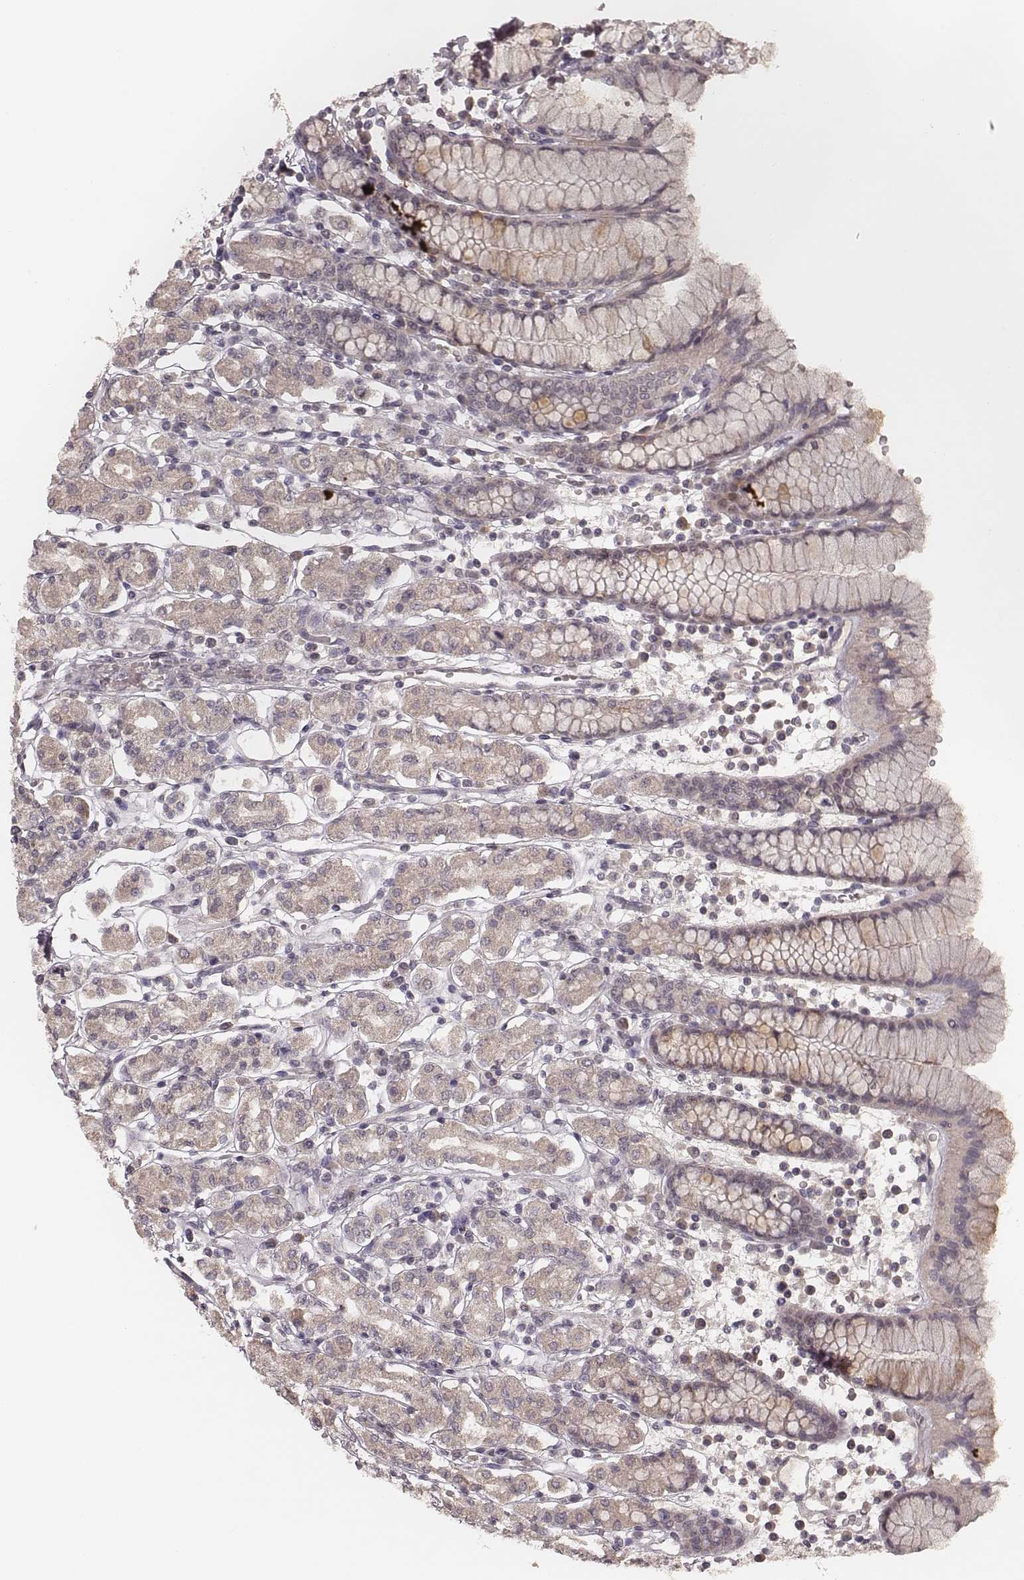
{"staining": {"intensity": "negative", "quantity": "none", "location": "none"}, "tissue": "stomach", "cell_type": "Glandular cells", "image_type": "normal", "snomed": [{"axis": "morphology", "description": "Normal tissue, NOS"}, {"axis": "topography", "description": "Stomach, upper"}, {"axis": "topography", "description": "Stomach"}], "caption": "Protein analysis of benign stomach demonstrates no significant staining in glandular cells. The staining is performed using DAB brown chromogen with nuclei counter-stained in using hematoxylin.", "gene": "LY6K", "patient": {"sex": "male", "age": 62}}